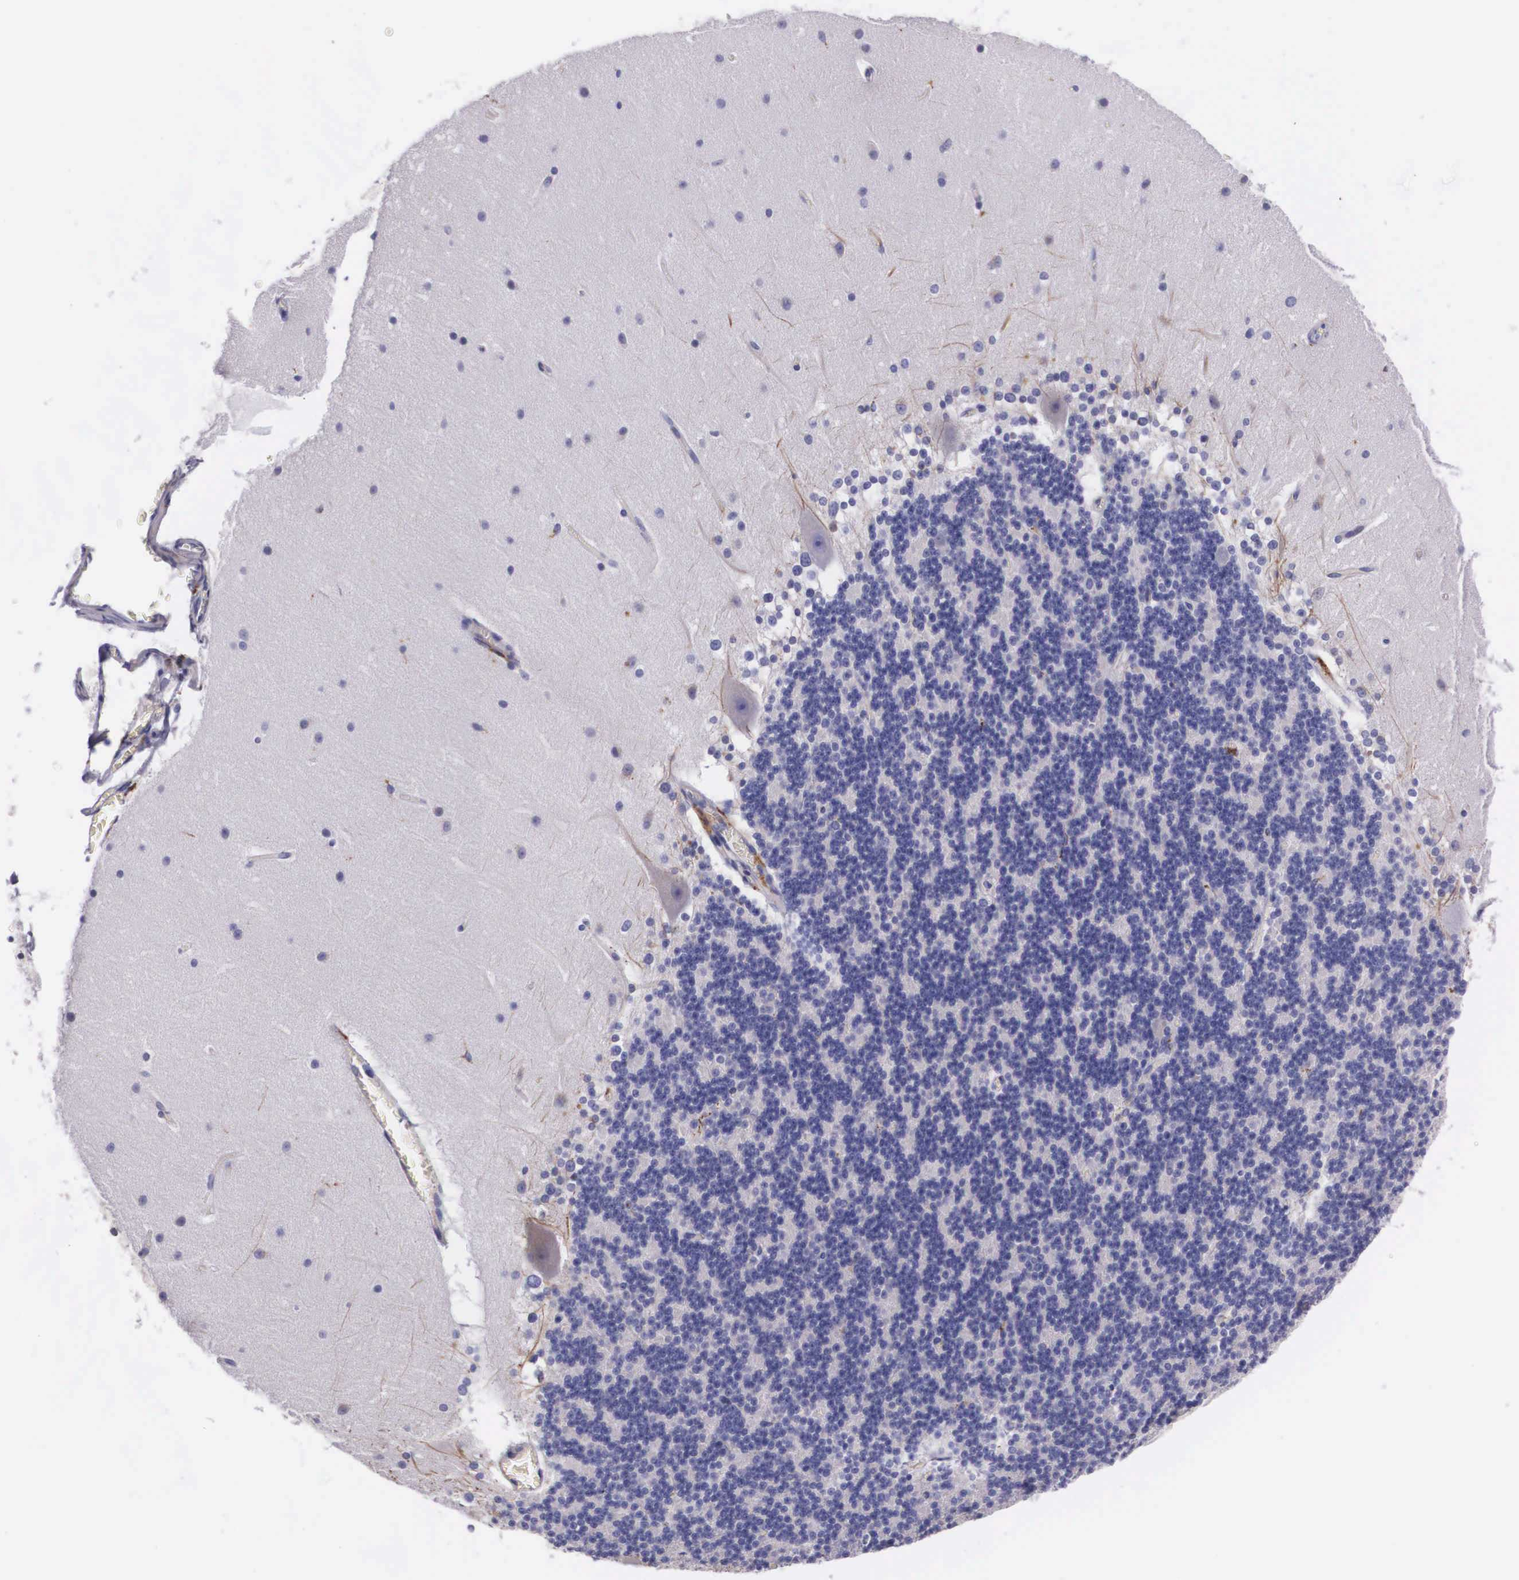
{"staining": {"intensity": "weak", "quantity": "<25%", "location": "cytoplasmic/membranous"}, "tissue": "cerebellum", "cell_type": "Cells in granular layer", "image_type": "normal", "snomed": [{"axis": "morphology", "description": "Normal tissue, NOS"}, {"axis": "topography", "description": "Cerebellum"}], "caption": "Cells in granular layer show no significant protein expression in normal cerebellum. (IHC, brightfield microscopy, high magnification).", "gene": "NAGA", "patient": {"sex": "female", "age": 19}}